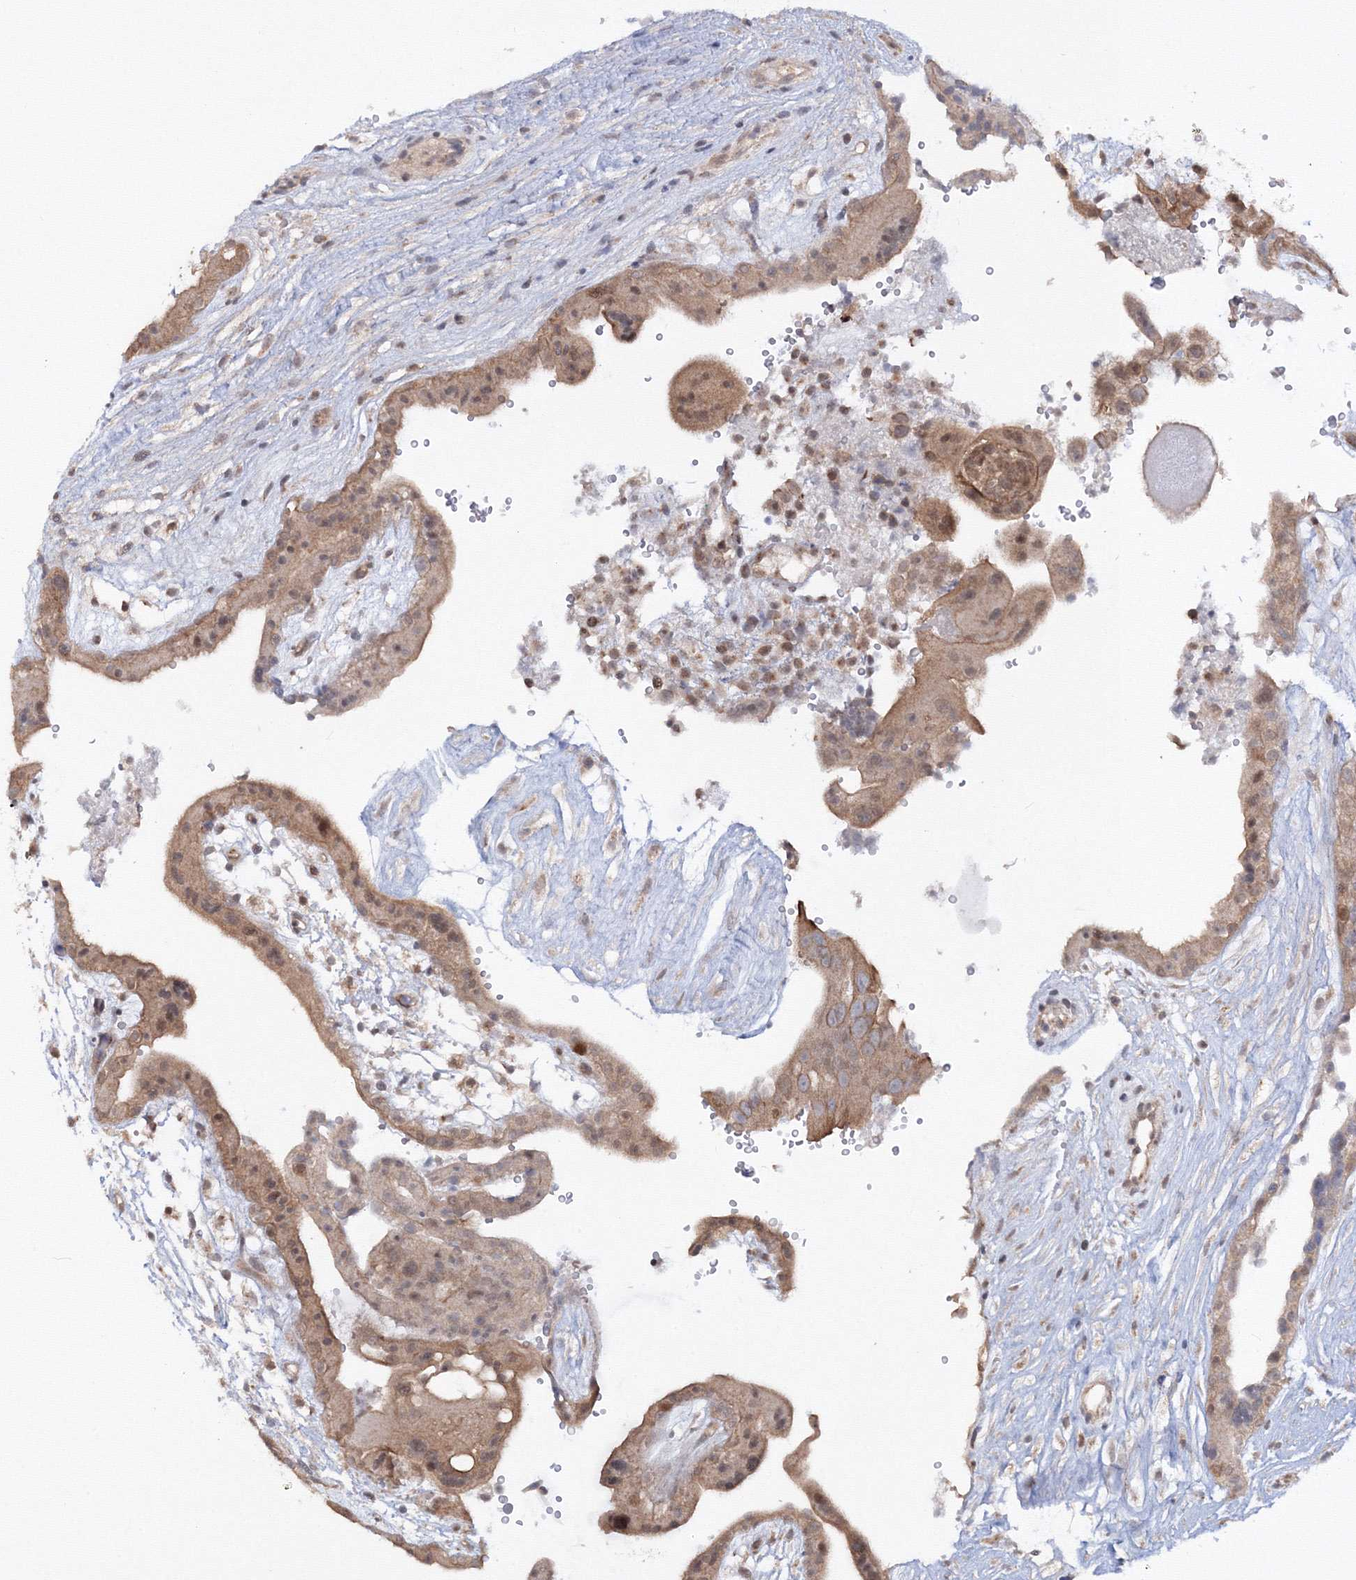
{"staining": {"intensity": "moderate", "quantity": "25%-75%", "location": "cytoplasmic/membranous,nuclear"}, "tissue": "placenta", "cell_type": "Trophoblastic cells", "image_type": "normal", "snomed": [{"axis": "morphology", "description": "Normal tissue, NOS"}, {"axis": "topography", "description": "Placenta"}], "caption": "A micrograph showing moderate cytoplasmic/membranous,nuclear expression in about 25%-75% of trophoblastic cells in normal placenta, as visualized by brown immunohistochemical staining.", "gene": "ZFAND6", "patient": {"sex": "female", "age": 18}}